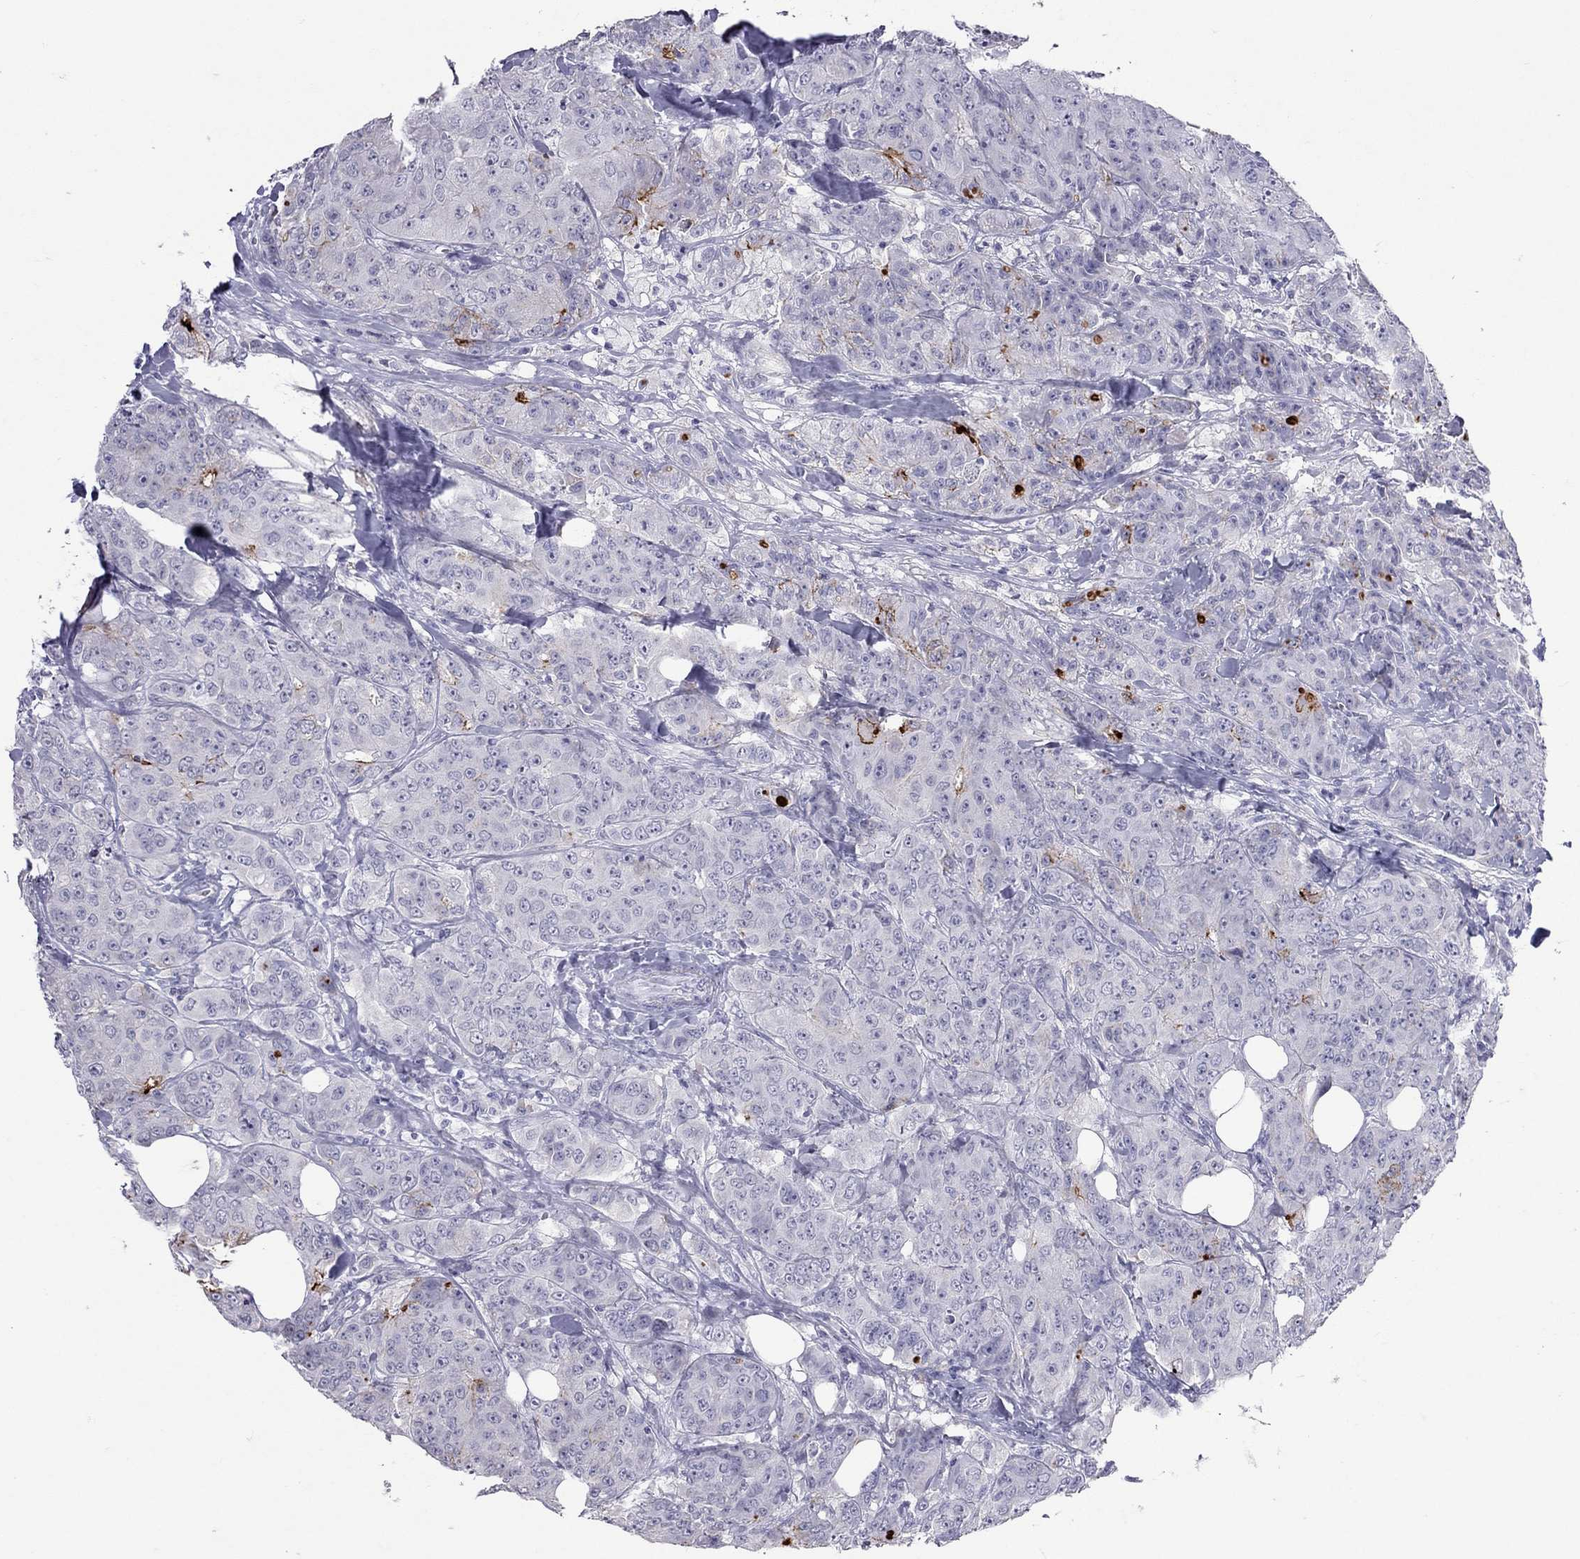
{"staining": {"intensity": "negative", "quantity": "none", "location": "none"}, "tissue": "breast cancer", "cell_type": "Tumor cells", "image_type": "cancer", "snomed": [{"axis": "morphology", "description": "Duct carcinoma"}, {"axis": "topography", "description": "Breast"}], "caption": "This is an immunohistochemistry photomicrograph of breast cancer. There is no staining in tumor cells.", "gene": "MUC16", "patient": {"sex": "female", "age": 43}}